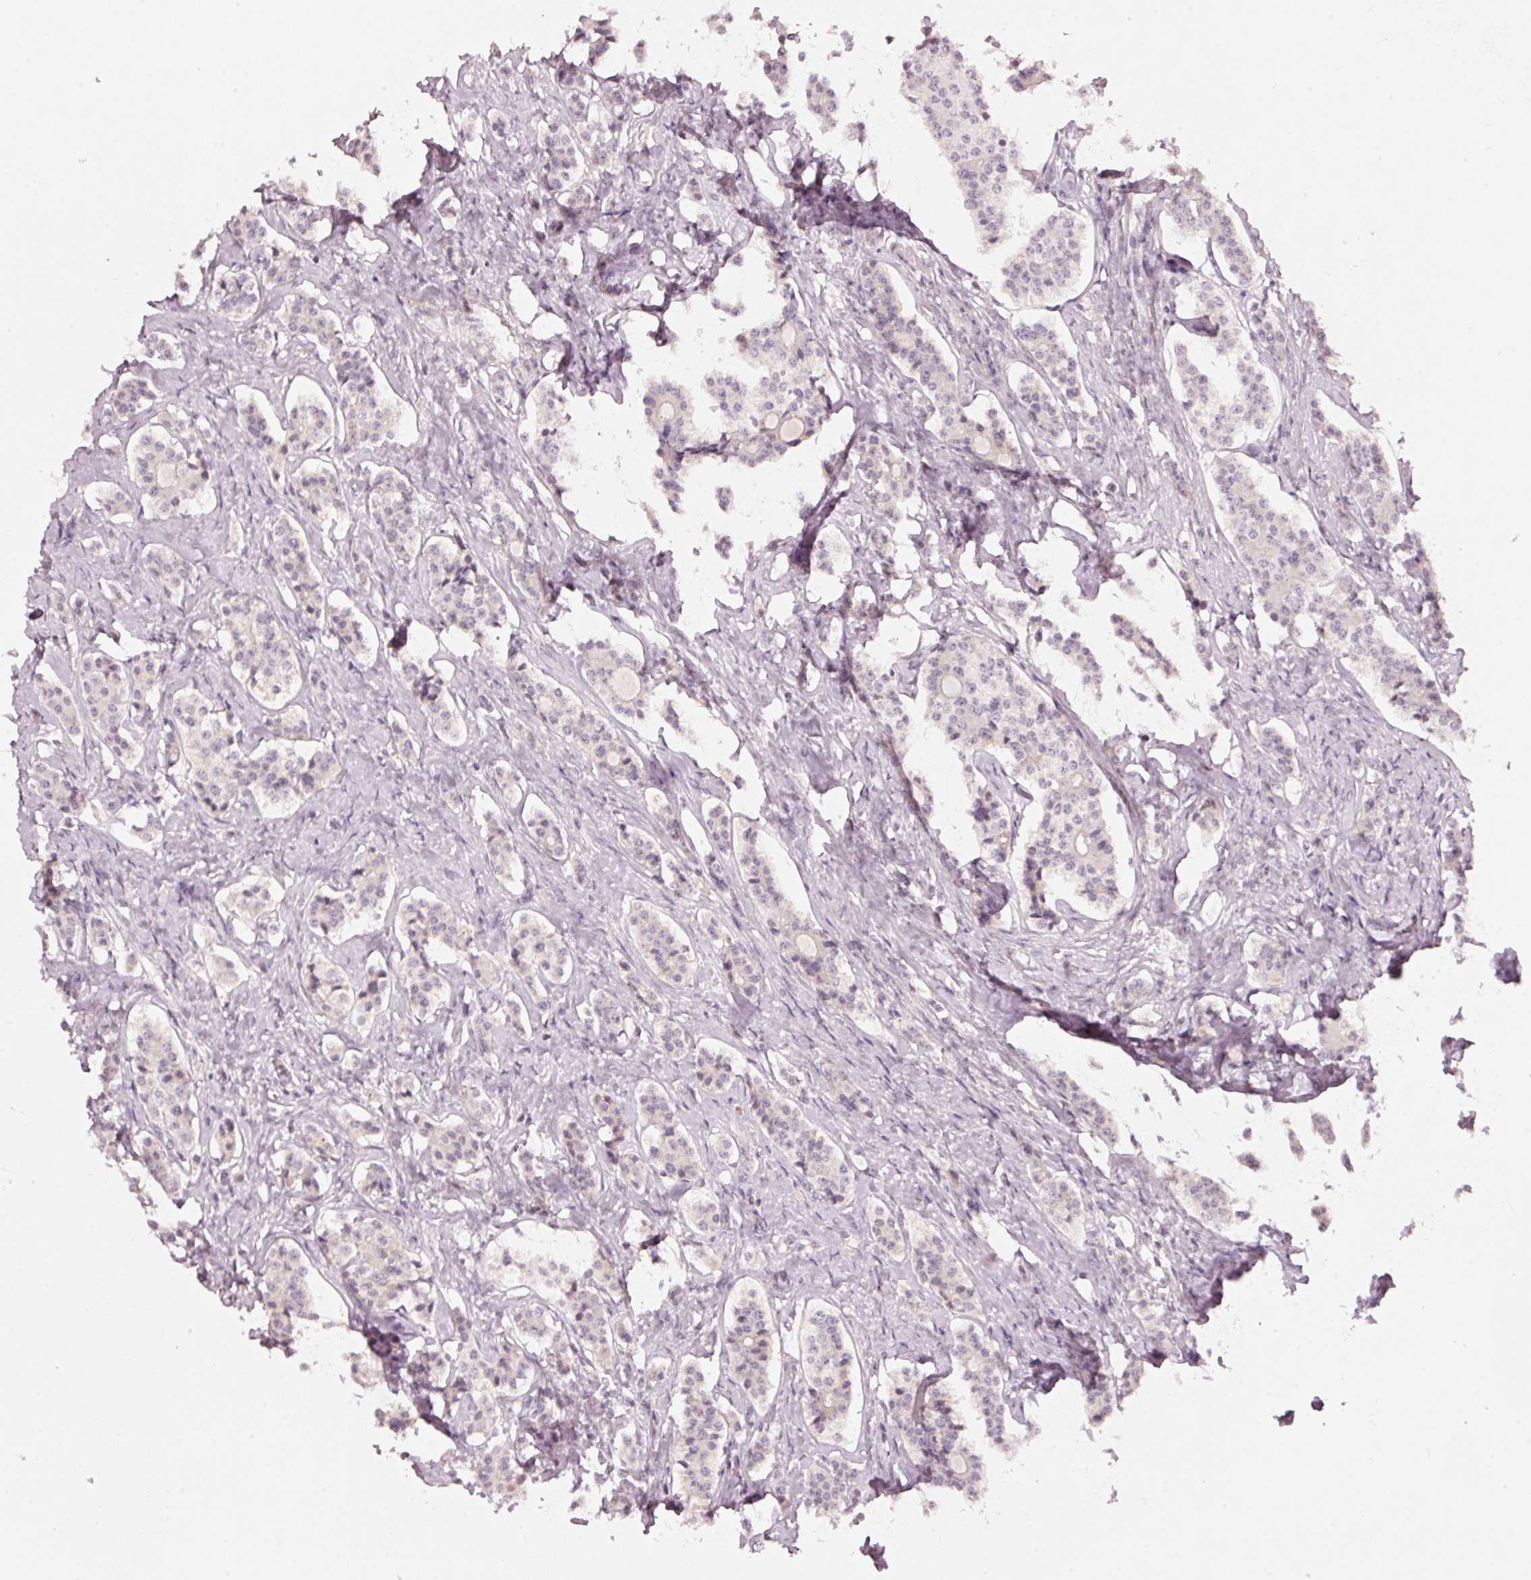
{"staining": {"intensity": "negative", "quantity": "none", "location": "none"}, "tissue": "carcinoid", "cell_type": "Tumor cells", "image_type": "cancer", "snomed": [{"axis": "morphology", "description": "Carcinoid, malignant, NOS"}, {"axis": "topography", "description": "Small intestine"}], "caption": "The micrograph exhibits no significant staining in tumor cells of carcinoid (malignant). The staining is performed using DAB (3,3'-diaminobenzidine) brown chromogen with nuclei counter-stained in using hematoxylin.", "gene": "TOB2", "patient": {"sex": "male", "age": 63}}